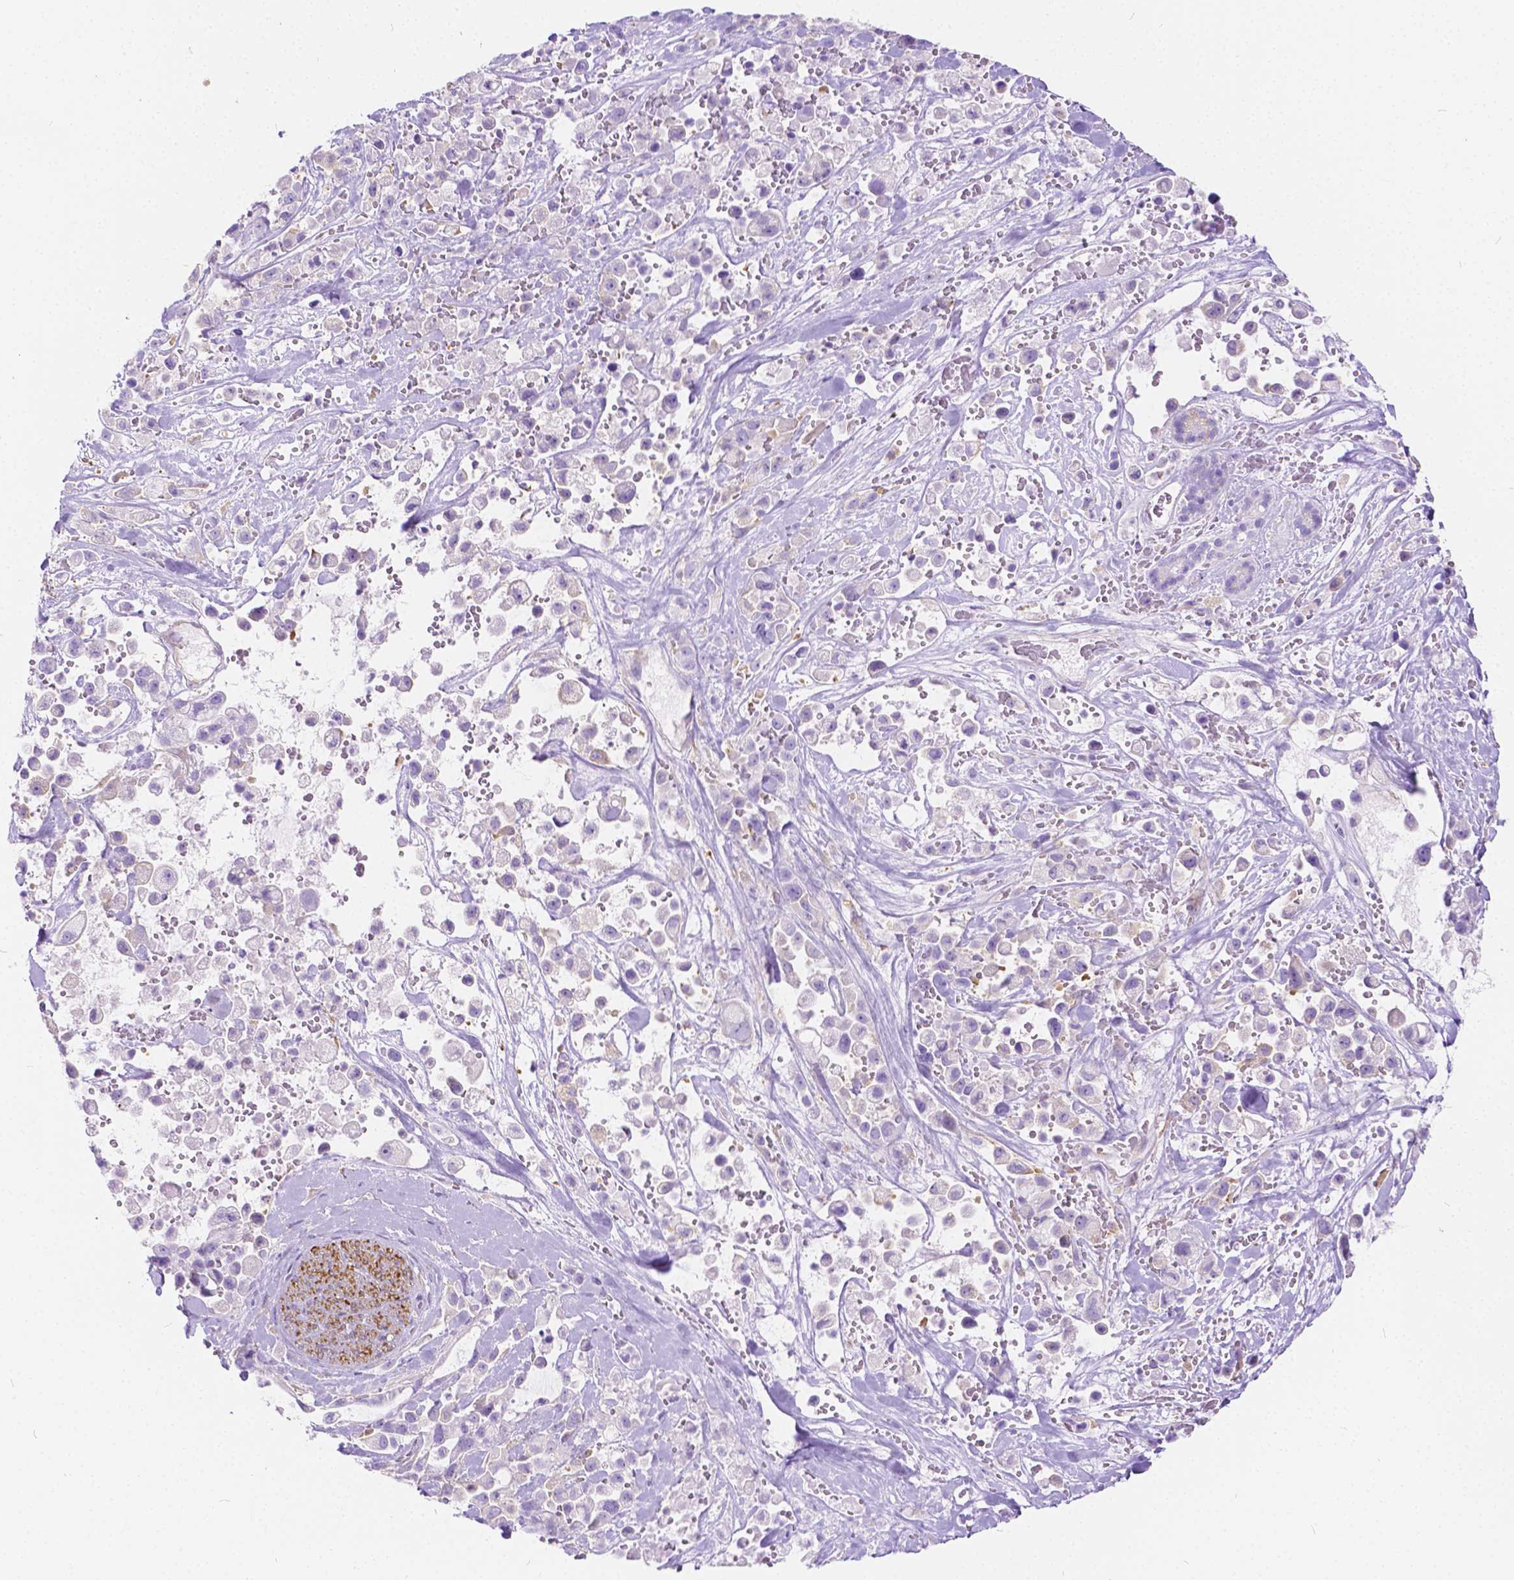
{"staining": {"intensity": "negative", "quantity": "none", "location": "none"}, "tissue": "pancreatic cancer", "cell_type": "Tumor cells", "image_type": "cancer", "snomed": [{"axis": "morphology", "description": "Adenocarcinoma, NOS"}, {"axis": "topography", "description": "Pancreas"}], "caption": "The immunohistochemistry (IHC) photomicrograph has no significant staining in tumor cells of adenocarcinoma (pancreatic) tissue.", "gene": "CHRM1", "patient": {"sex": "male", "age": 44}}